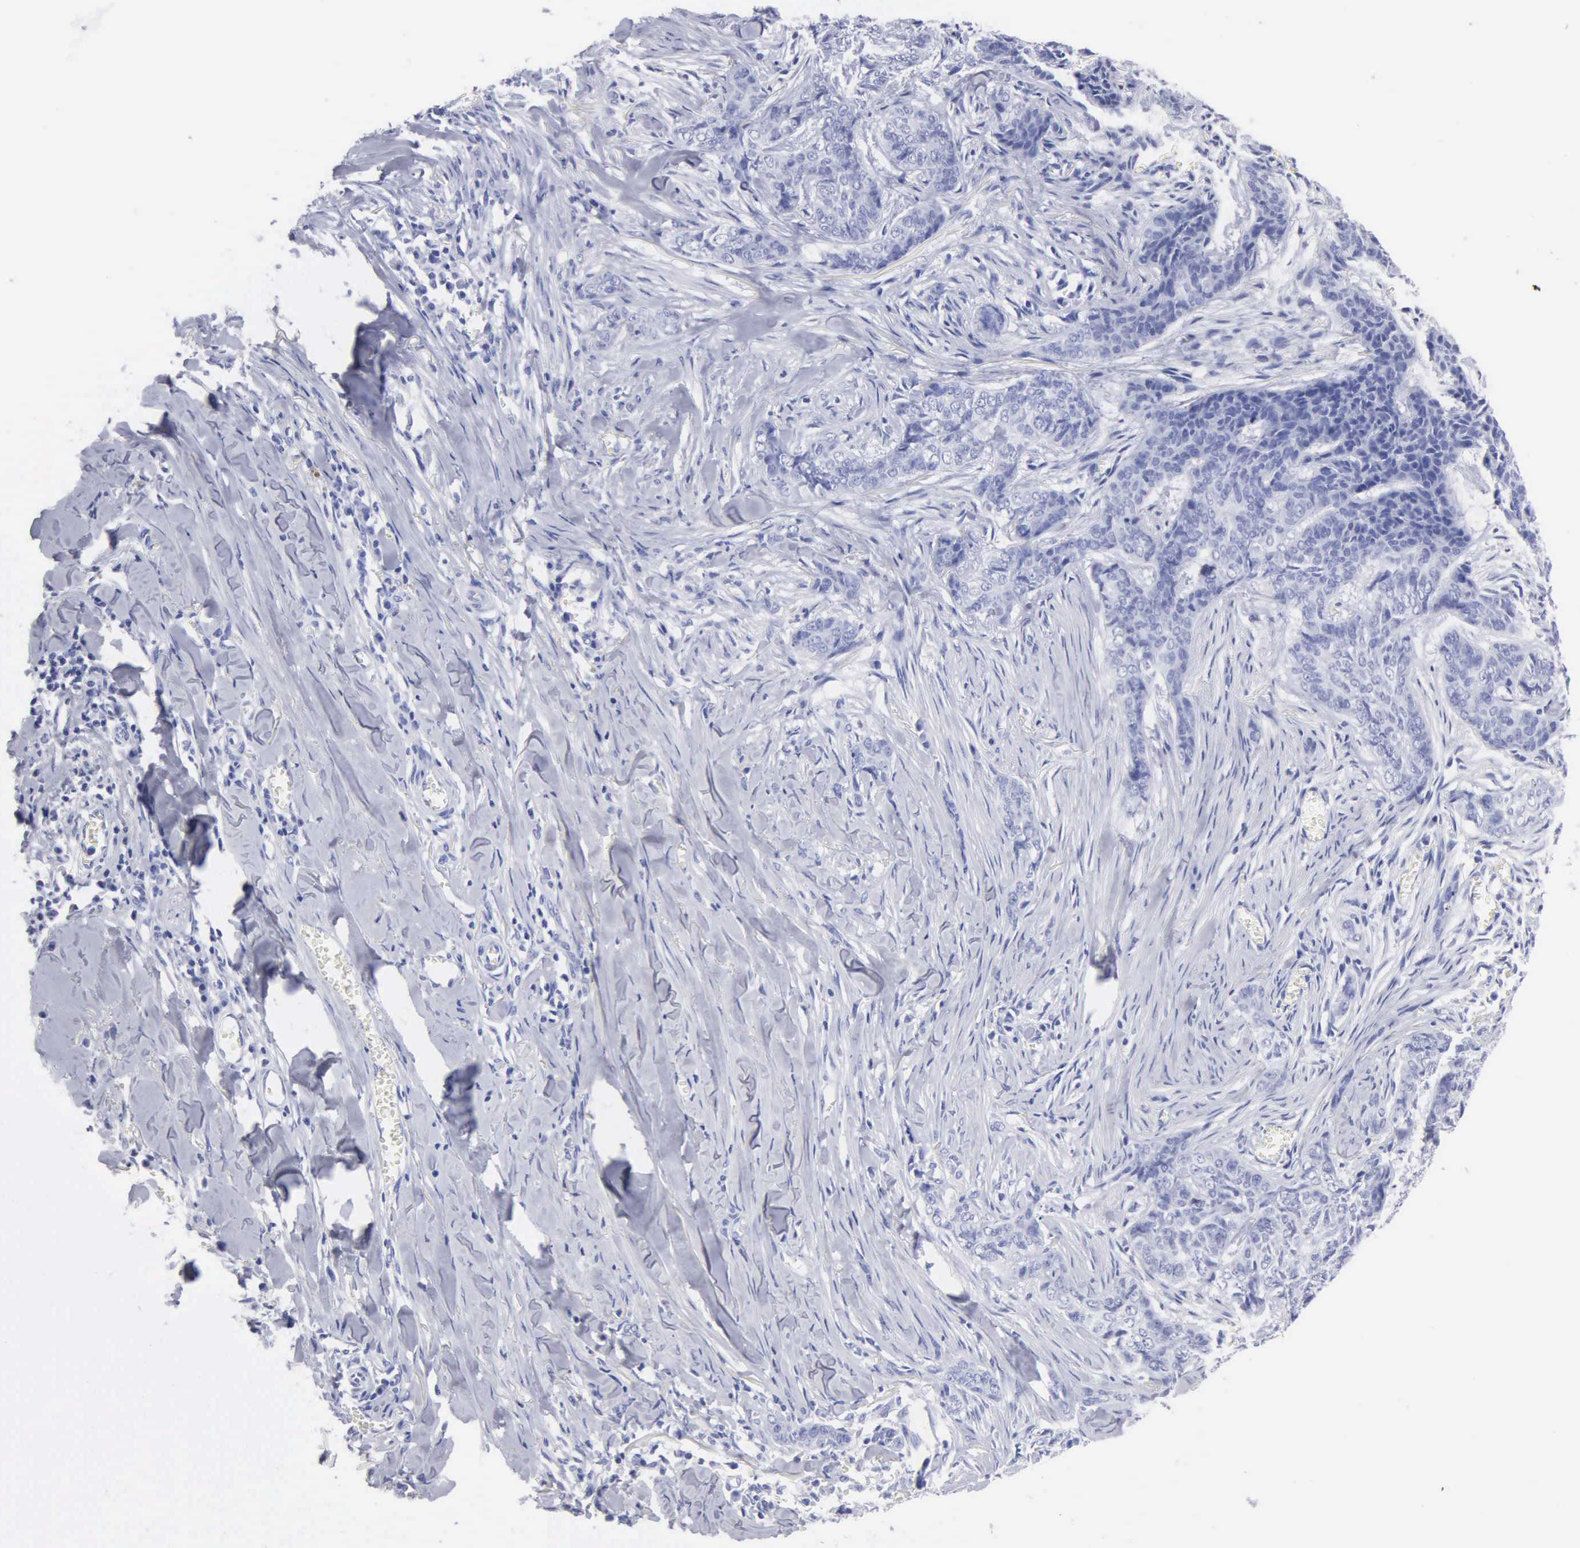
{"staining": {"intensity": "negative", "quantity": "none", "location": "none"}, "tissue": "skin cancer", "cell_type": "Tumor cells", "image_type": "cancer", "snomed": [{"axis": "morphology", "description": "Normal tissue, NOS"}, {"axis": "morphology", "description": "Basal cell carcinoma"}, {"axis": "topography", "description": "Skin"}], "caption": "Immunohistochemistry (IHC) histopathology image of human skin cancer (basal cell carcinoma) stained for a protein (brown), which demonstrates no positivity in tumor cells. (DAB (3,3'-diaminobenzidine) immunohistochemistry visualized using brightfield microscopy, high magnification).", "gene": "CYP19A1", "patient": {"sex": "female", "age": 65}}